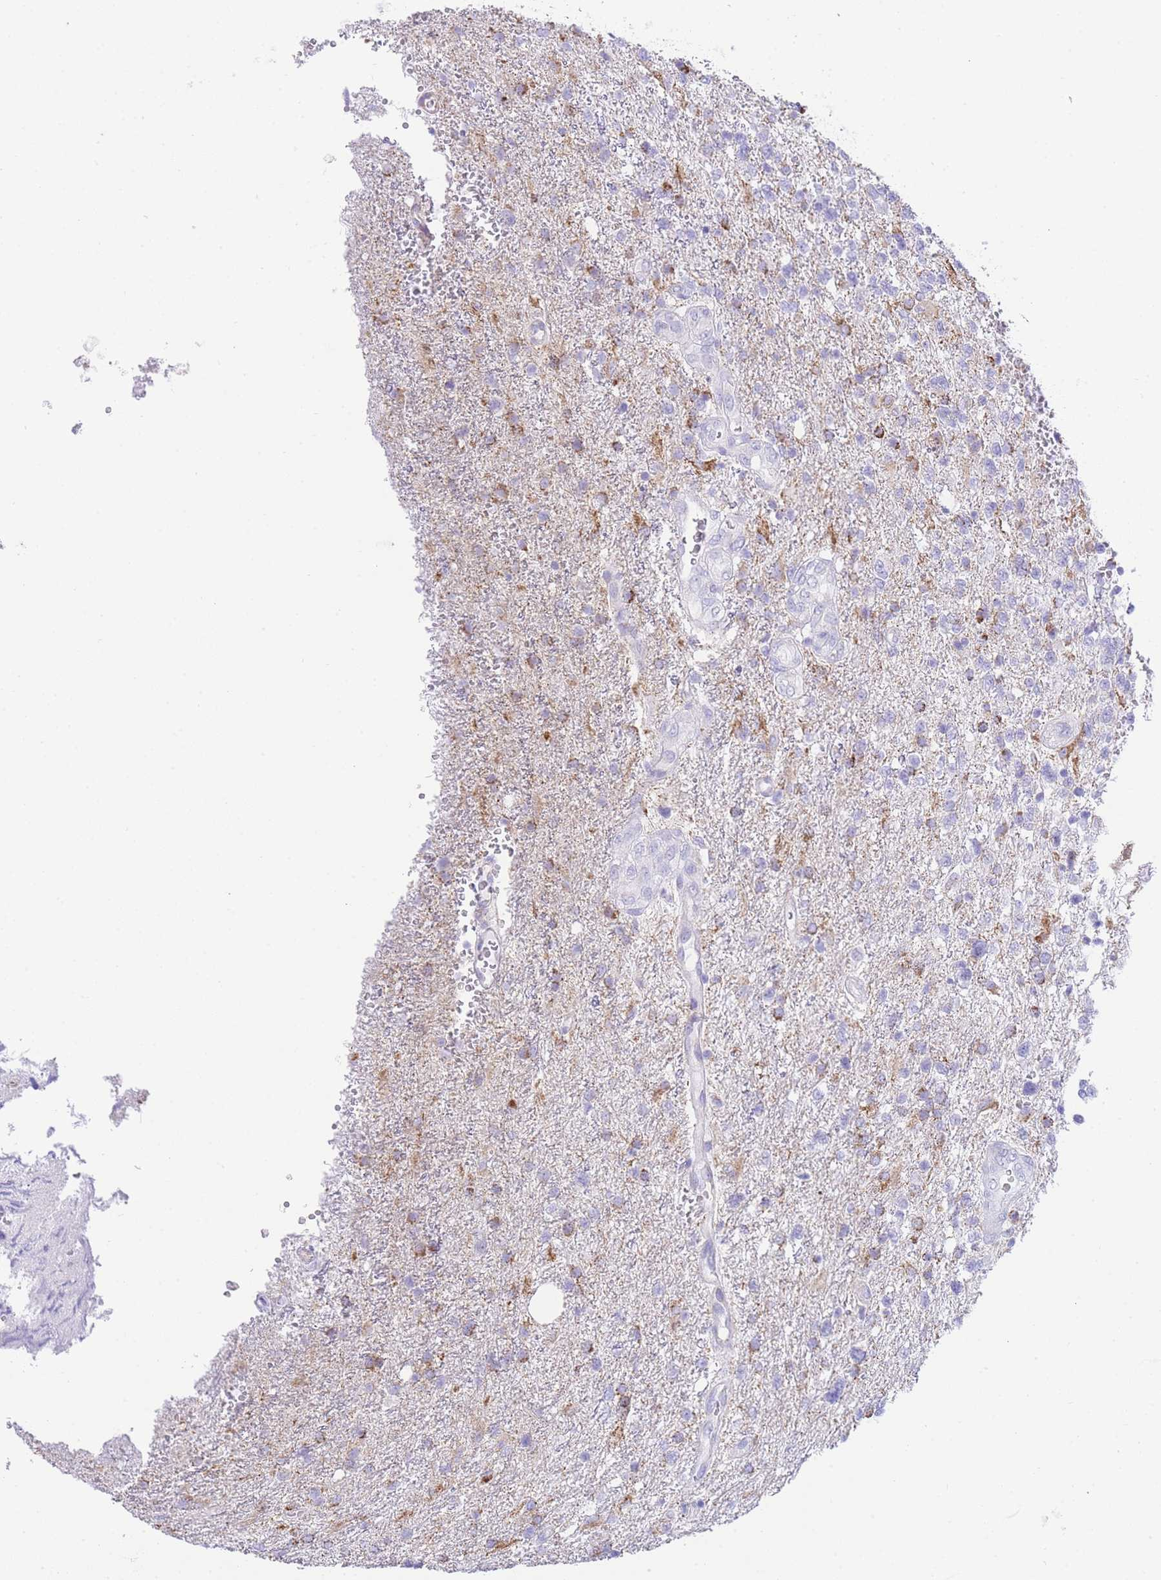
{"staining": {"intensity": "moderate", "quantity": "<25%", "location": "cytoplasmic/membranous"}, "tissue": "glioma", "cell_type": "Tumor cells", "image_type": "cancer", "snomed": [{"axis": "morphology", "description": "Glioma, malignant, High grade"}, {"axis": "topography", "description": "Brain"}], "caption": "Brown immunohistochemical staining in malignant high-grade glioma shows moderate cytoplasmic/membranous staining in approximately <25% of tumor cells. (DAB IHC with brightfield microscopy, high magnification).", "gene": "ACSM4", "patient": {"sex": "male", "age": 56}}